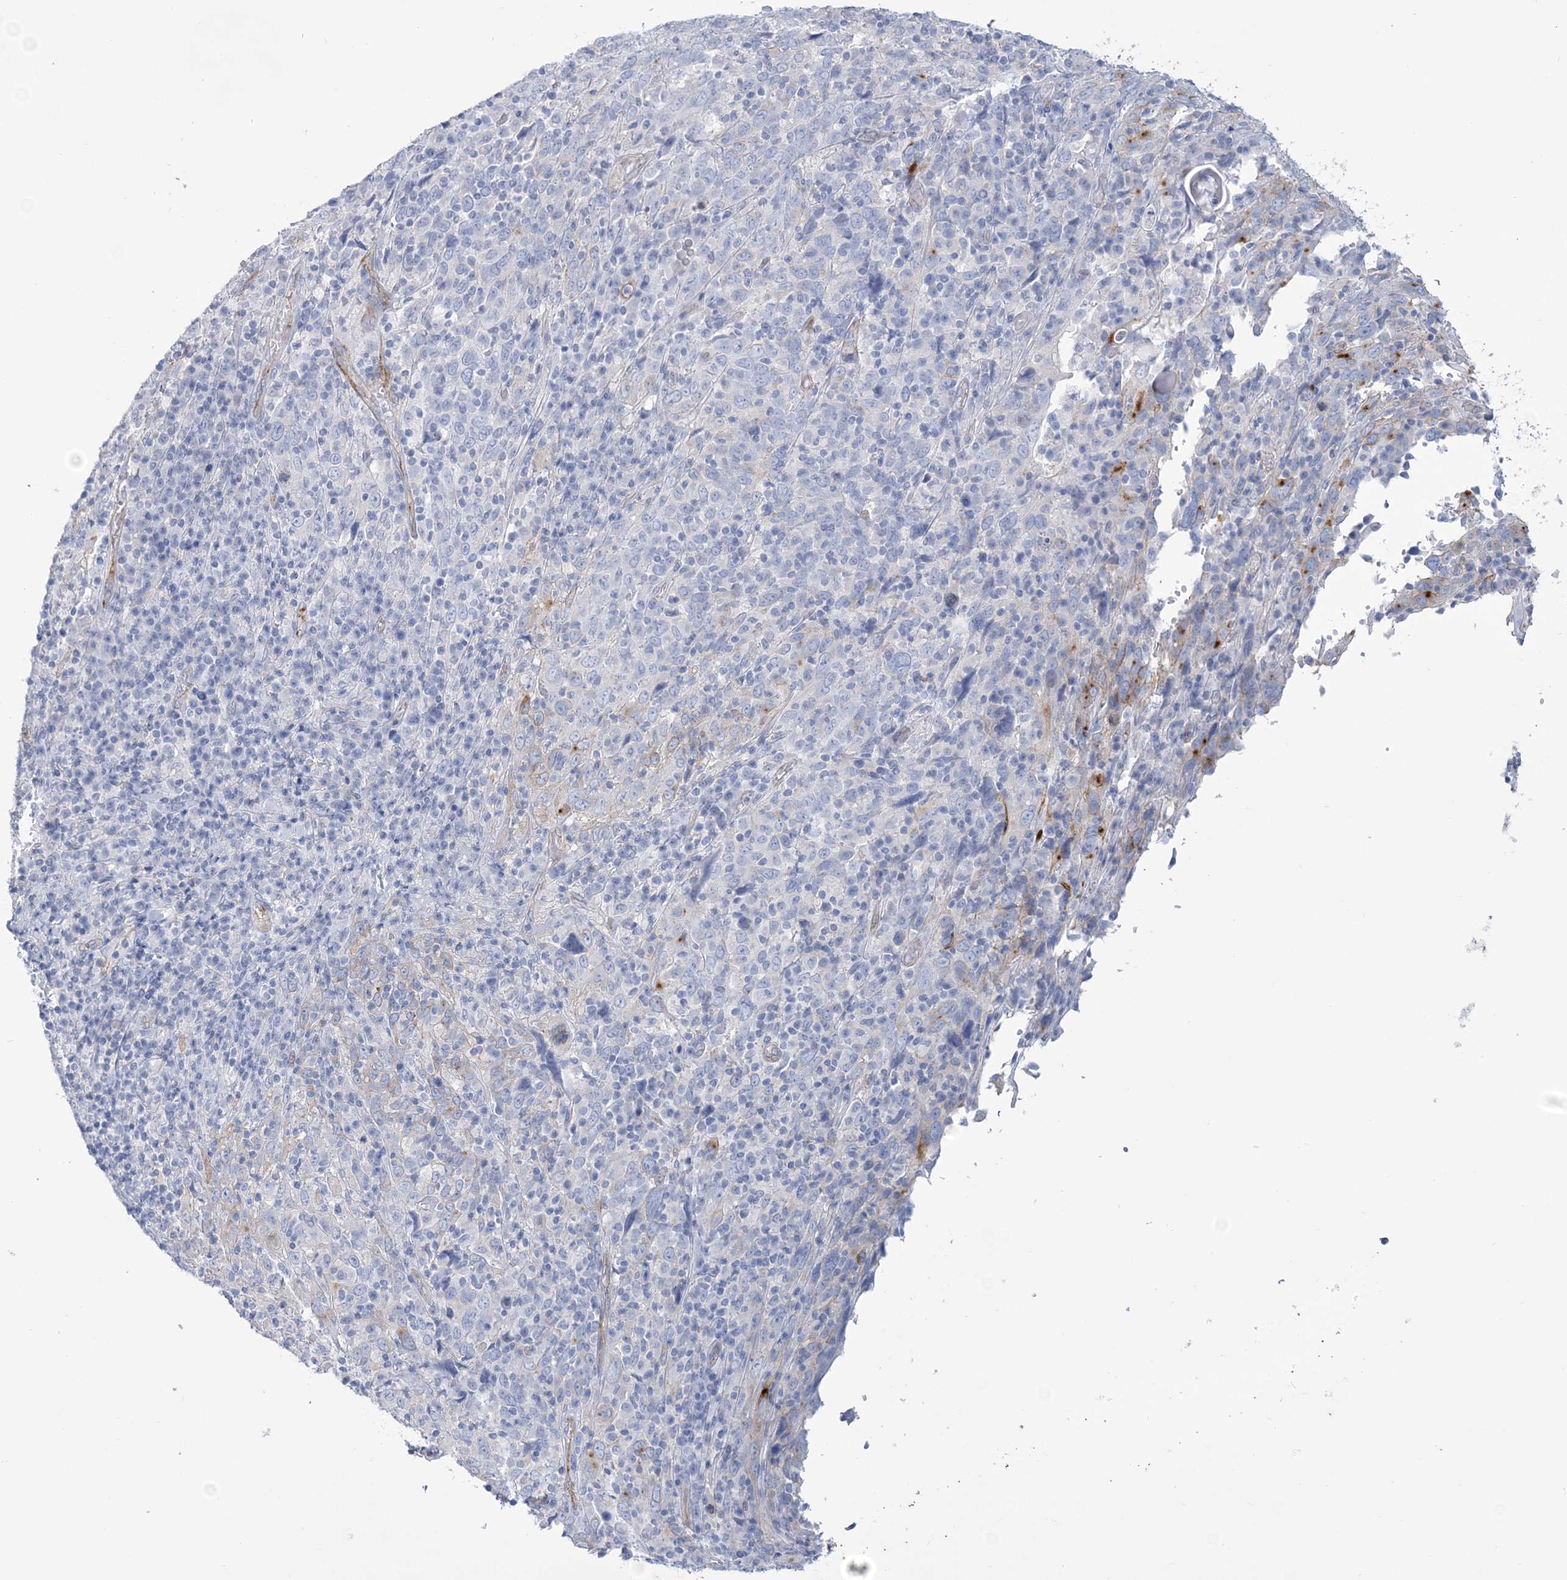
{"staining": {"intensity": "negative", "quantity": "none", "location": "none"}, "tissue": "cervical cancer", "cell_type": "Tumor cells", "image_type": "cancer", "snomed": [{"axis": "morphology", "description": "Squamous cell carcinoma, NOS"}, {"axis": "topography", "description": "Cervix"}], "caption": "Immunohistochemistry image of human cervical cancer stained for a protein (brown), which reveals no positivity in tumor cells.", "gene": "RAB11FIP5", "patient": {"sex": "female", "age": 46}}